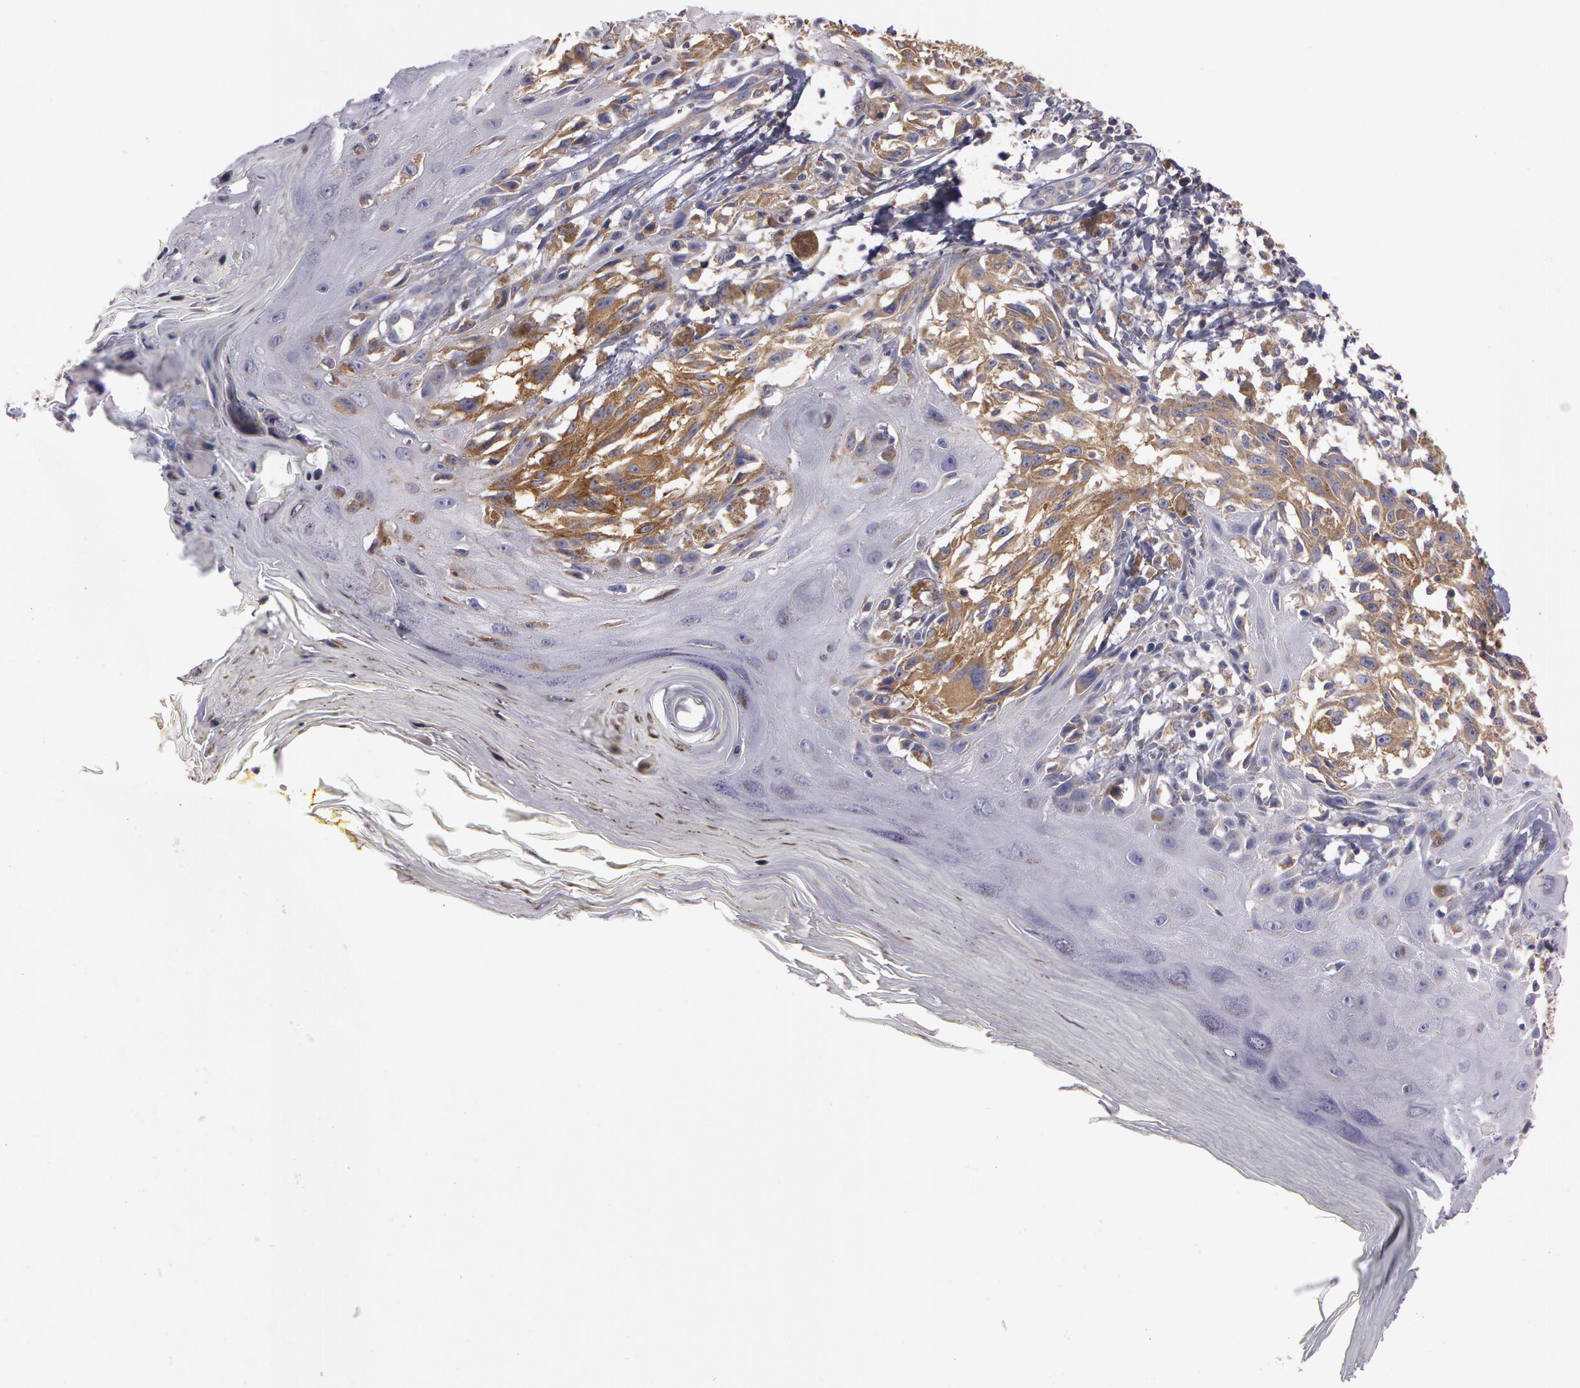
{"staining": {"intensity": "moderate", "quantity": ">75%", "location": "cytoplasmic/membranous"}, "tissue": "melanoma", "cell_type": "Tumor cells", "image_type": "cancer", "snomed": [{"axis": "morphology", "description": "Malignant melanoma, NOS"}, {"axis": "topography", "description": "Skin"}], "caption": "IHC of melanoma reveals medium levels of moderate cytoplasmic/membranous expression in about >75% of tumor cells.", "gene": "NEK9", "patient": {"sex": "female", "age": 77}}